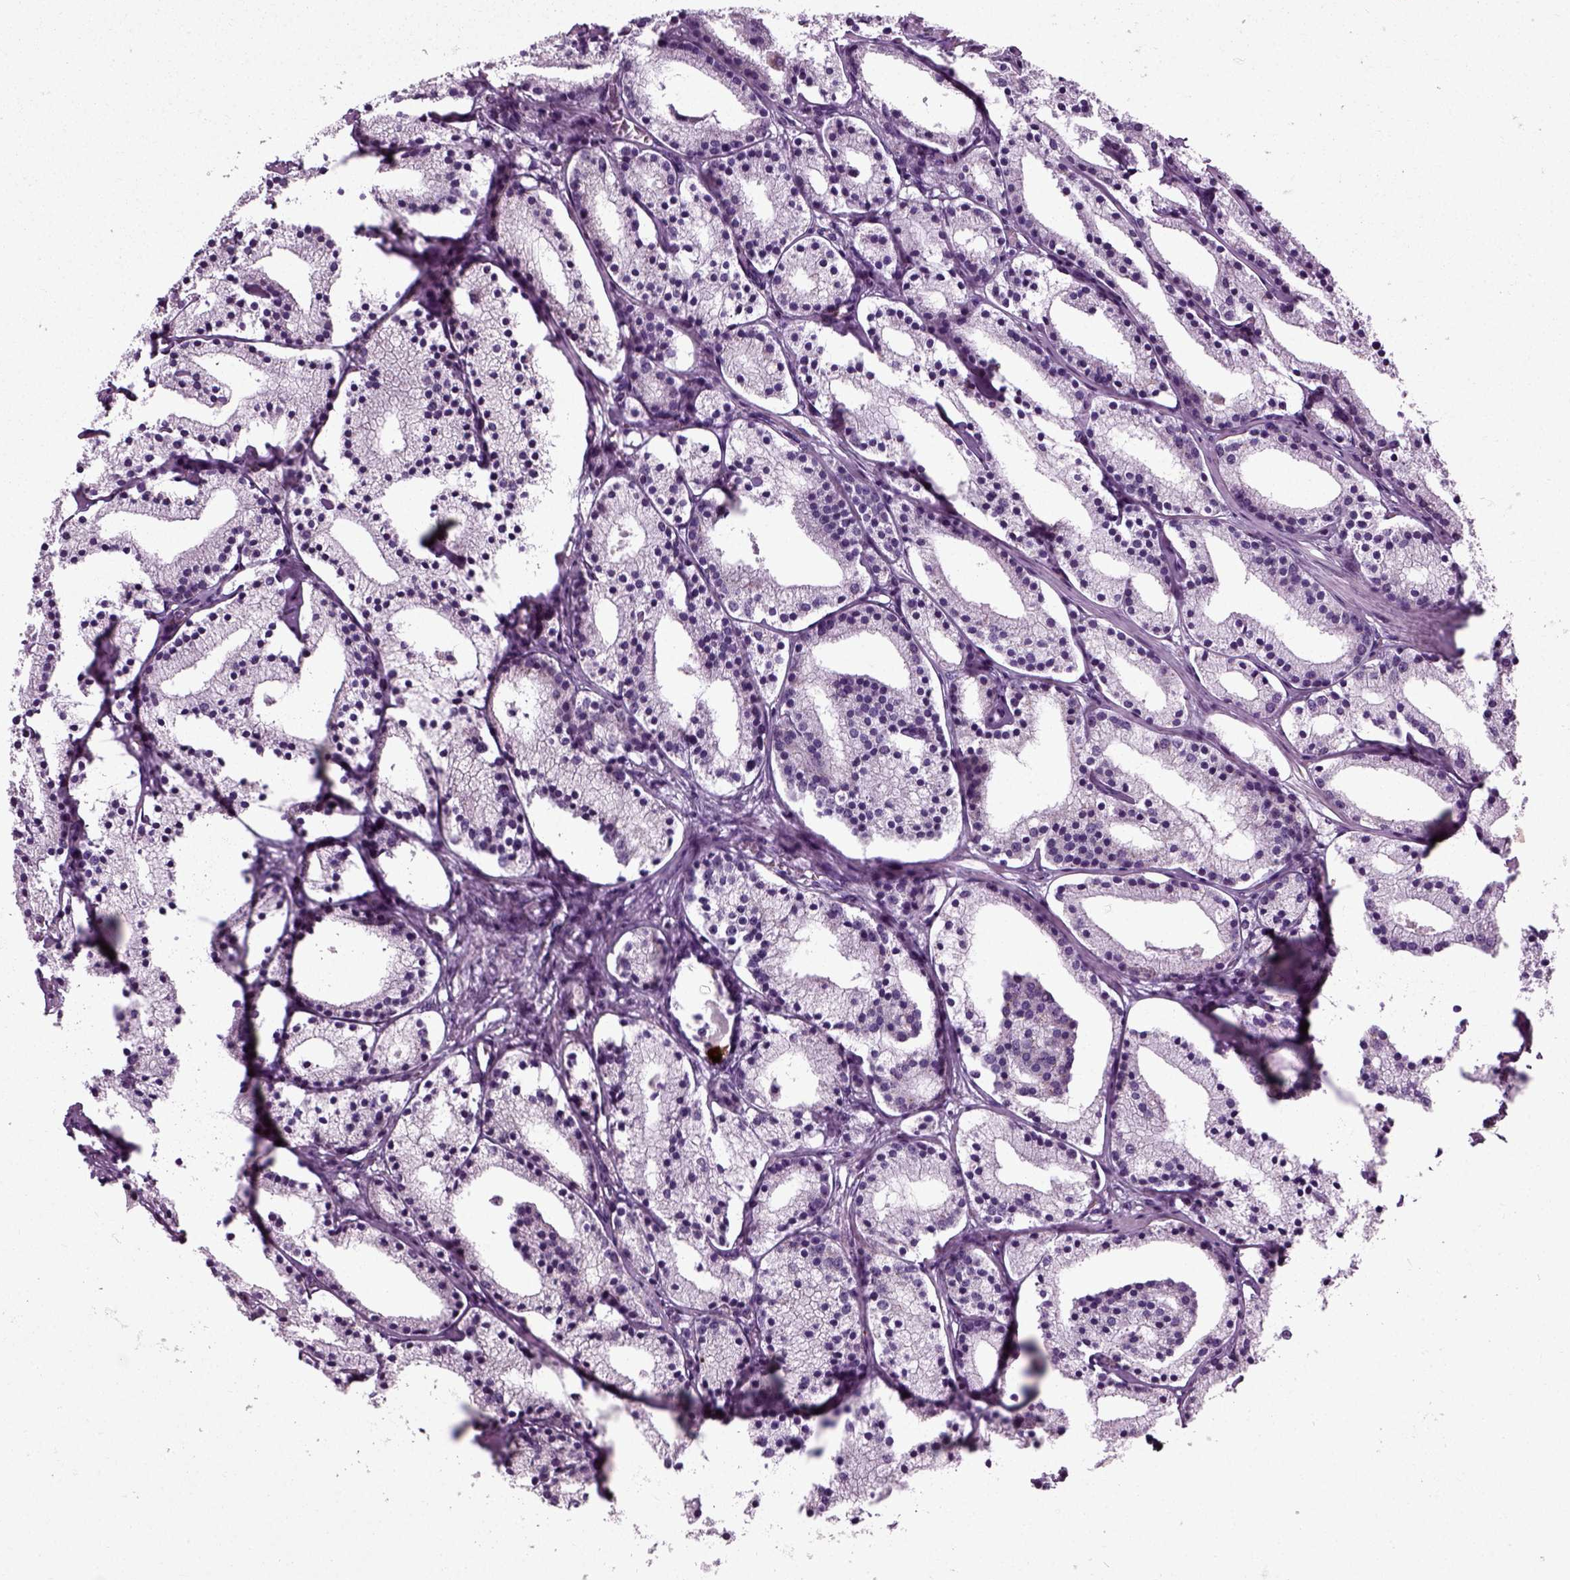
{"staining": {"intensity": "negative", "quantity": "none", "location": "none"}, "tissue": "prostate cancer", "cell_type": "Tumor cells", "image_type": "cancer", "snomed": [{"axis": "morphology", "description": "Adenocarcinoma, NOS"}, {"axis": "topography", "description": "Prostate"}], "caption": "High magnification brightfield microscopy of prostate adenocarcinoma stained with DAB (brown) and counterstained with hematoxylin (blue): tumor cells show no significant staining. Nuclei are stained in blue.", "gene": "SCG5", "patient": {"sex": "male", "age": 69}}